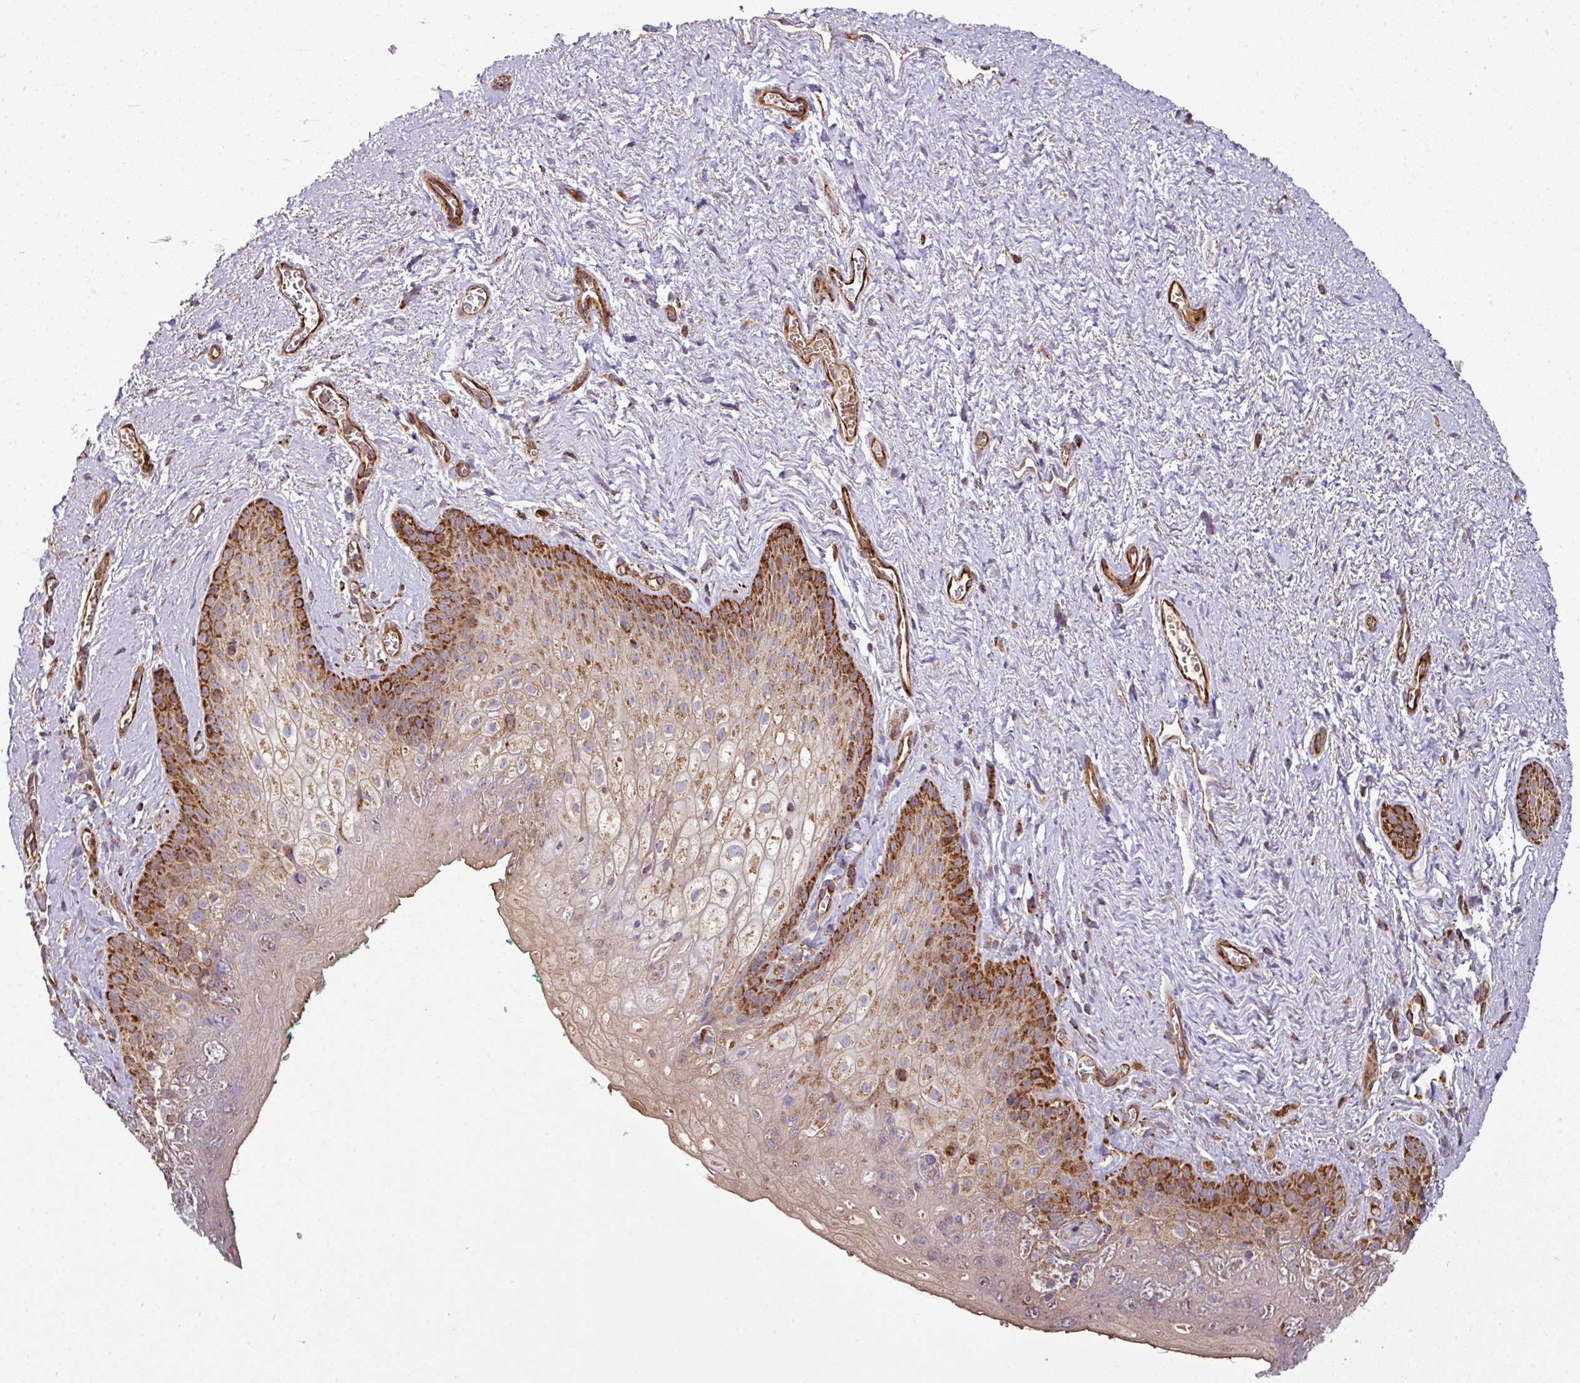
{"staining": {"intensity": "strong", "quantity": "25%-75%", "location": "cytoplasmic/membranous"}, "tissue": "vagina", "cell_type": "Squamous epithelial cells", "image_type": "normal", "snomed": [{"axis": "morphology", "description": "Normal tissue, NOS"}, {"axis": "topography", "description": "Vulva"}, {"axis": "topography", "description": "Vagina"}, {"axis": "topography", "description": "Peripheral nerve tissue"}], "caption": "This micrograph reveals unremarkable vagina stained with immunohistochemistry (IHC) to label a protein in brown. The cytoplasmic/membranous of squamous epithelial cells show strong positivity for the protein. Nuclei are counter-stained blue.", "gene": "PRELID3B", "patient": {"sex": "female", "age": 66}}